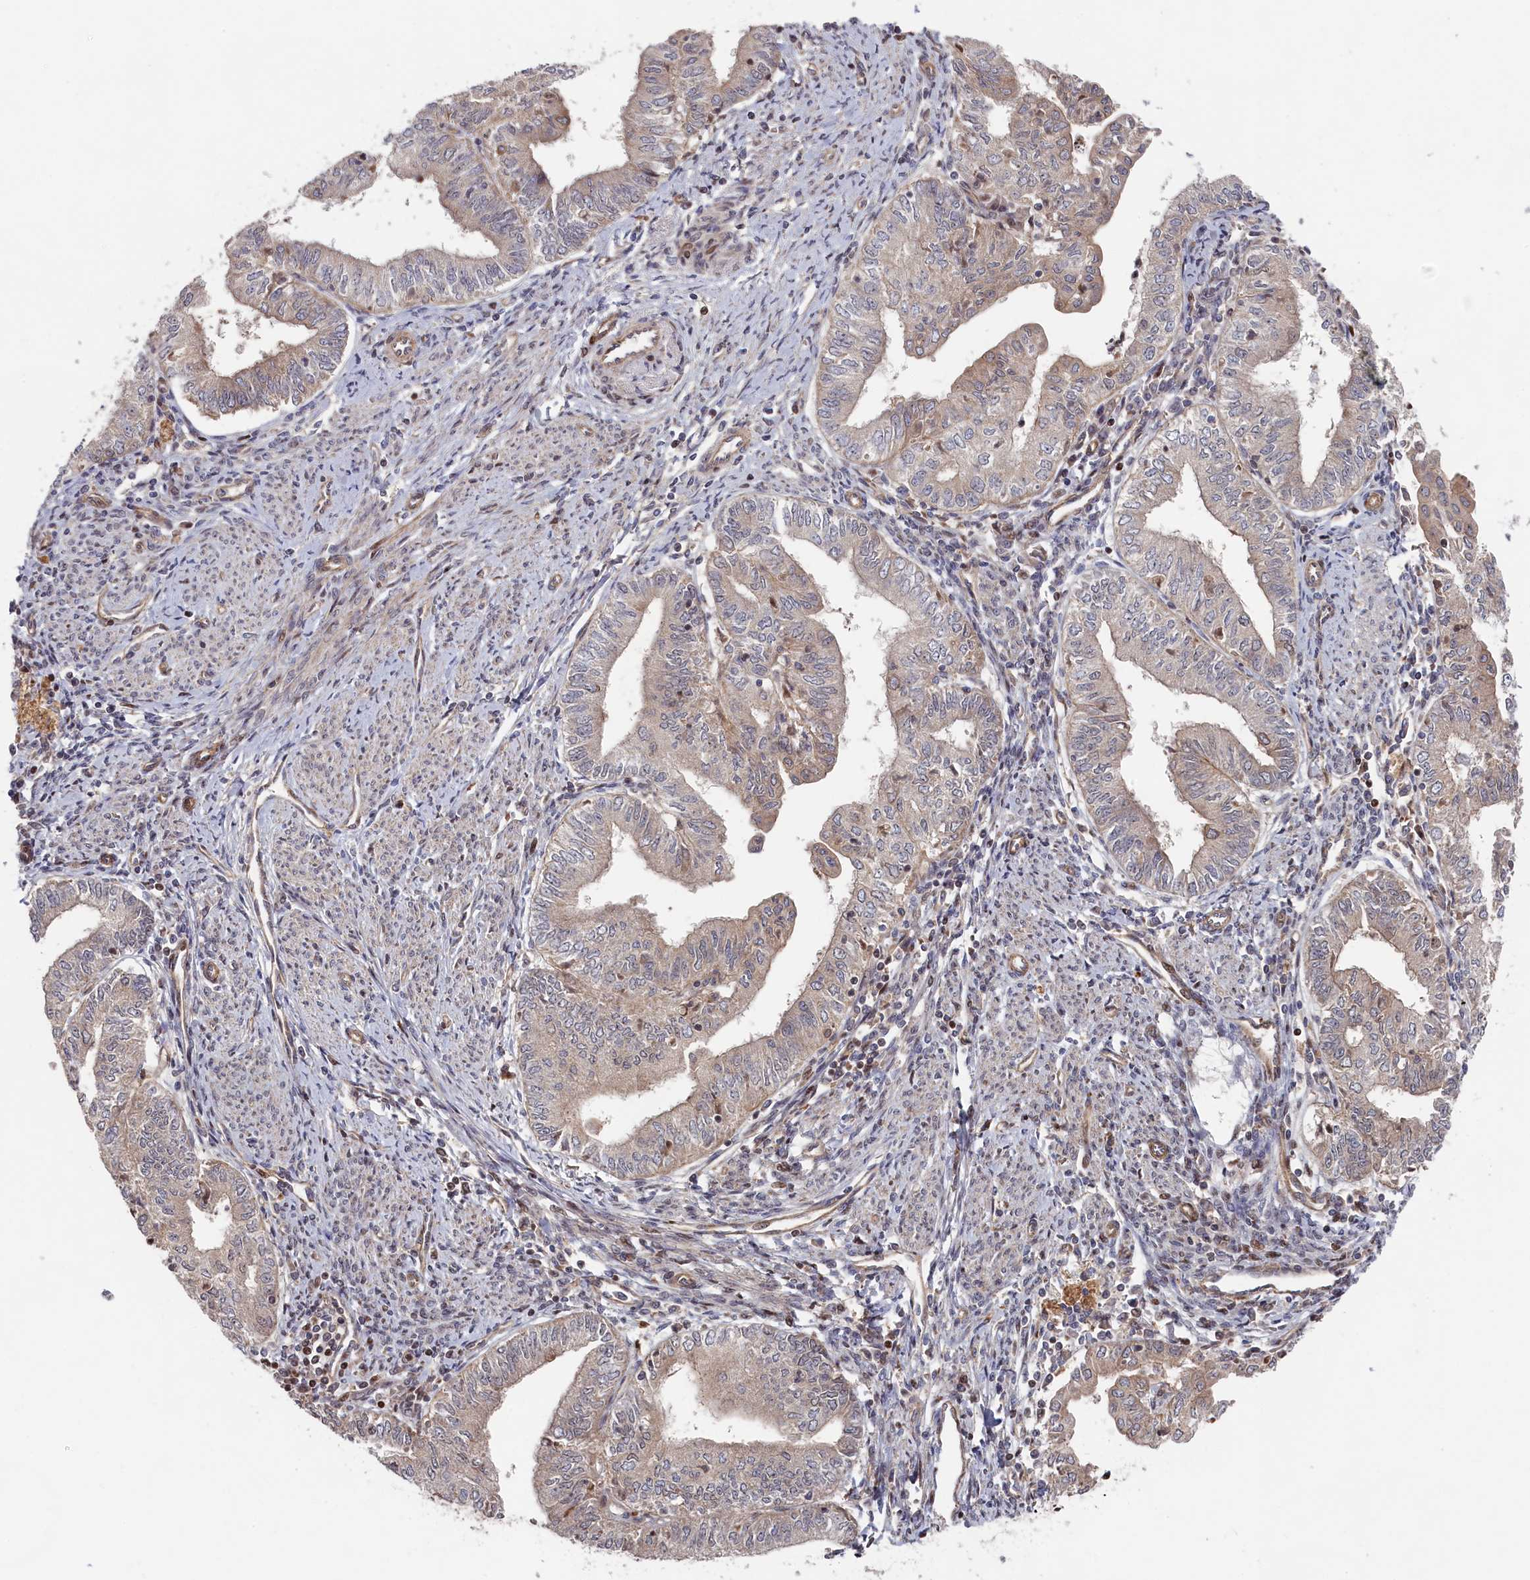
{"staining": {"intensity": "negative", "quantity": "none", "location": "none"}, "tissue": "endometrial cancer", "cell_type": "Tumor cells", "image_type": "cancer", "snomed": [{"axis": "morphology", "description": "Adenocarcinoma, NOS"}, {"axis": "topography", "description": "Endometrium"}], "caption": "IHC micrograph of human adenocarcinoma (endometrial) stained for a protein (brown), which reveals no positivity in tumor cells.", "gene": "CEP44", "patient": {"sex": "female", "age": 66}}